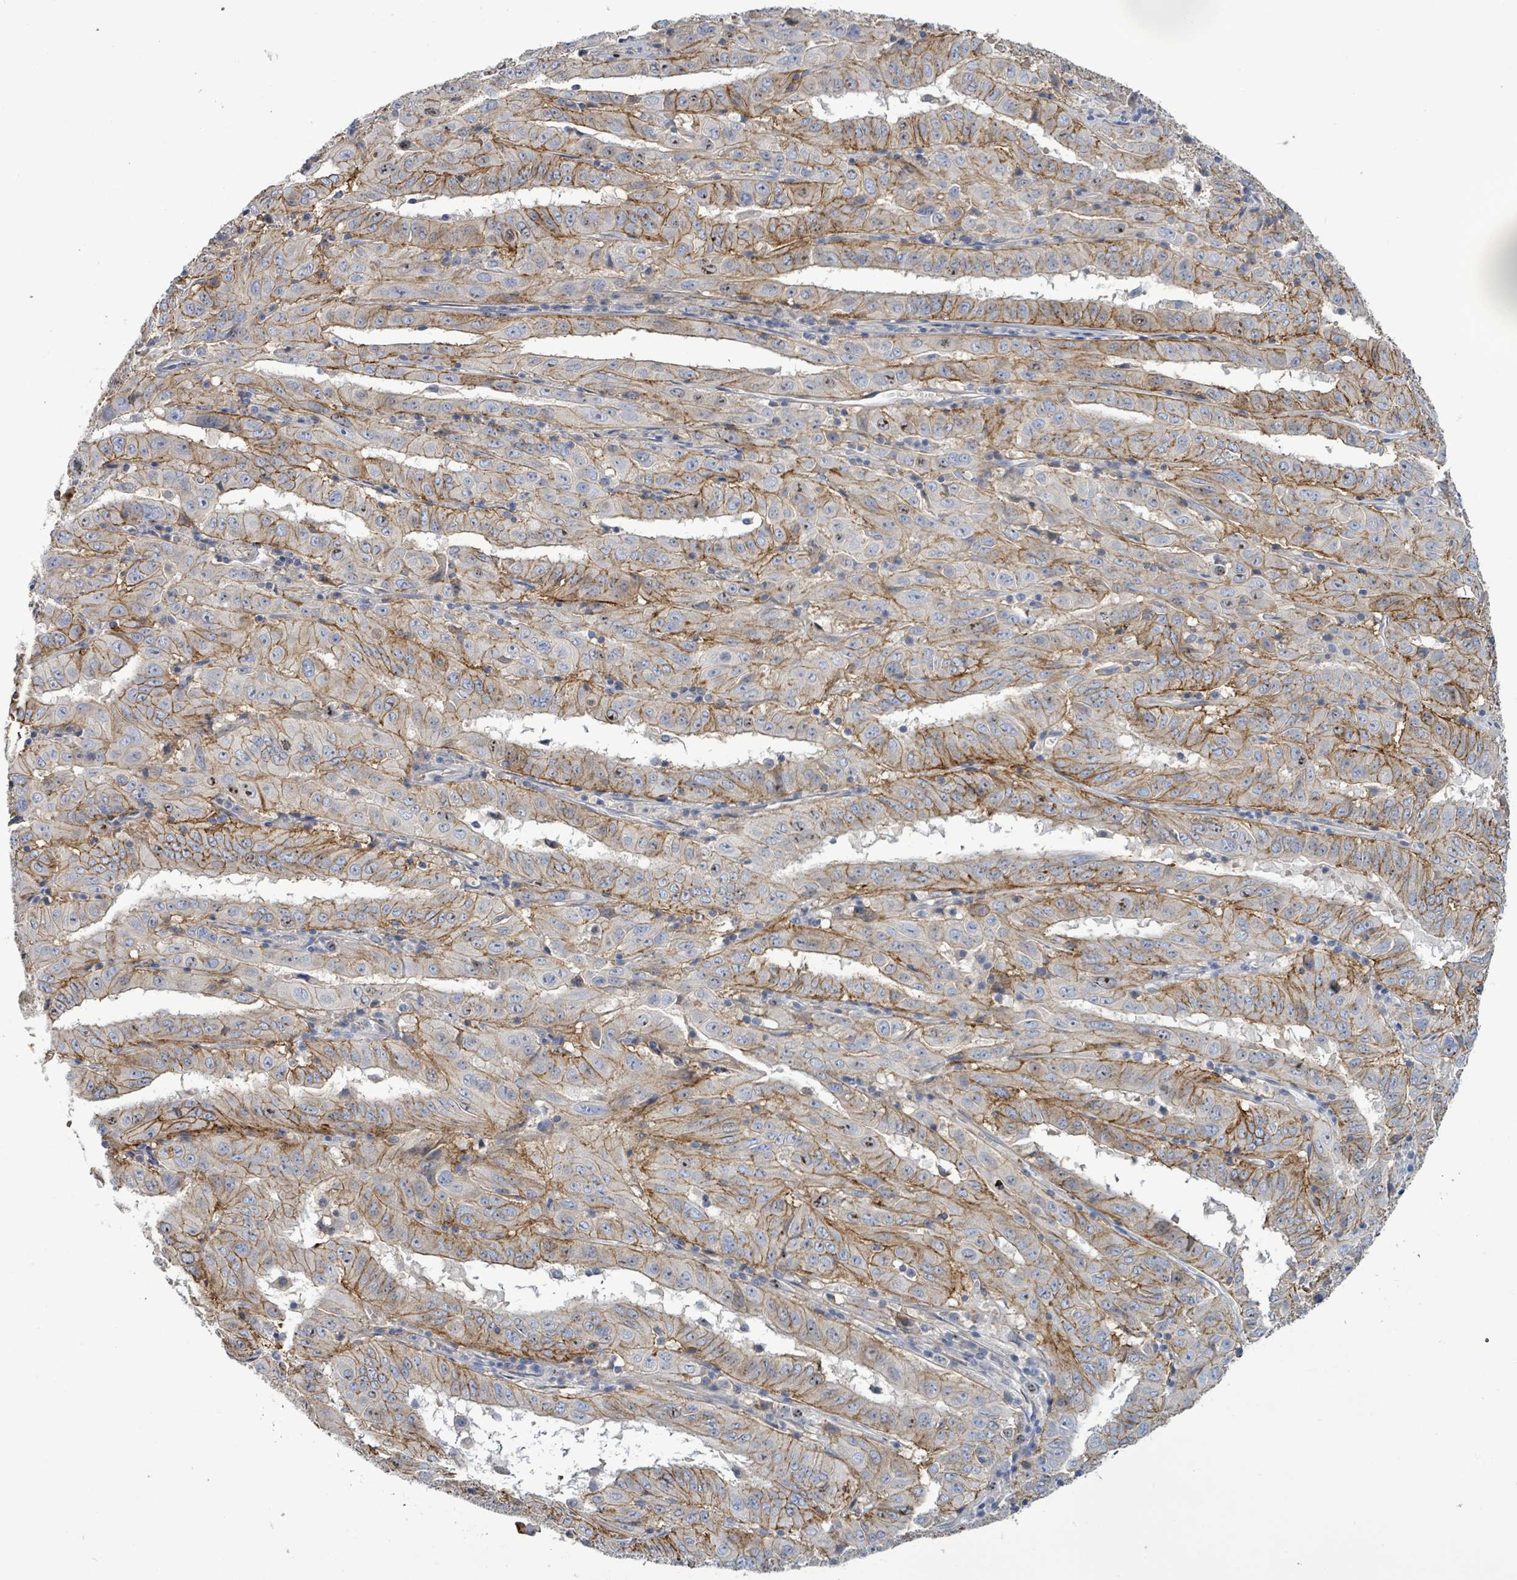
{"staining": {"intensity": "moderate", "quantity": ">75%", "location": "cytoplasmic/membranous"}, "tissue": "pancreatic cancer", "cell_type": "Tumor cells", "image_type": "cancer", "snomed": [{"axis": "morphology", "description": "Adenocarcinoma, NOS"}, {"axis": "topography", "description": "Pancreas"}], "caption": "The micrograph displays staining of pancreatic cancer, revealing moderate cytoplasmic/membranous protein expression (brown color) within tumor cells.", "gene": "KRAS", "patient": {"sex": "male", "age": 63}}